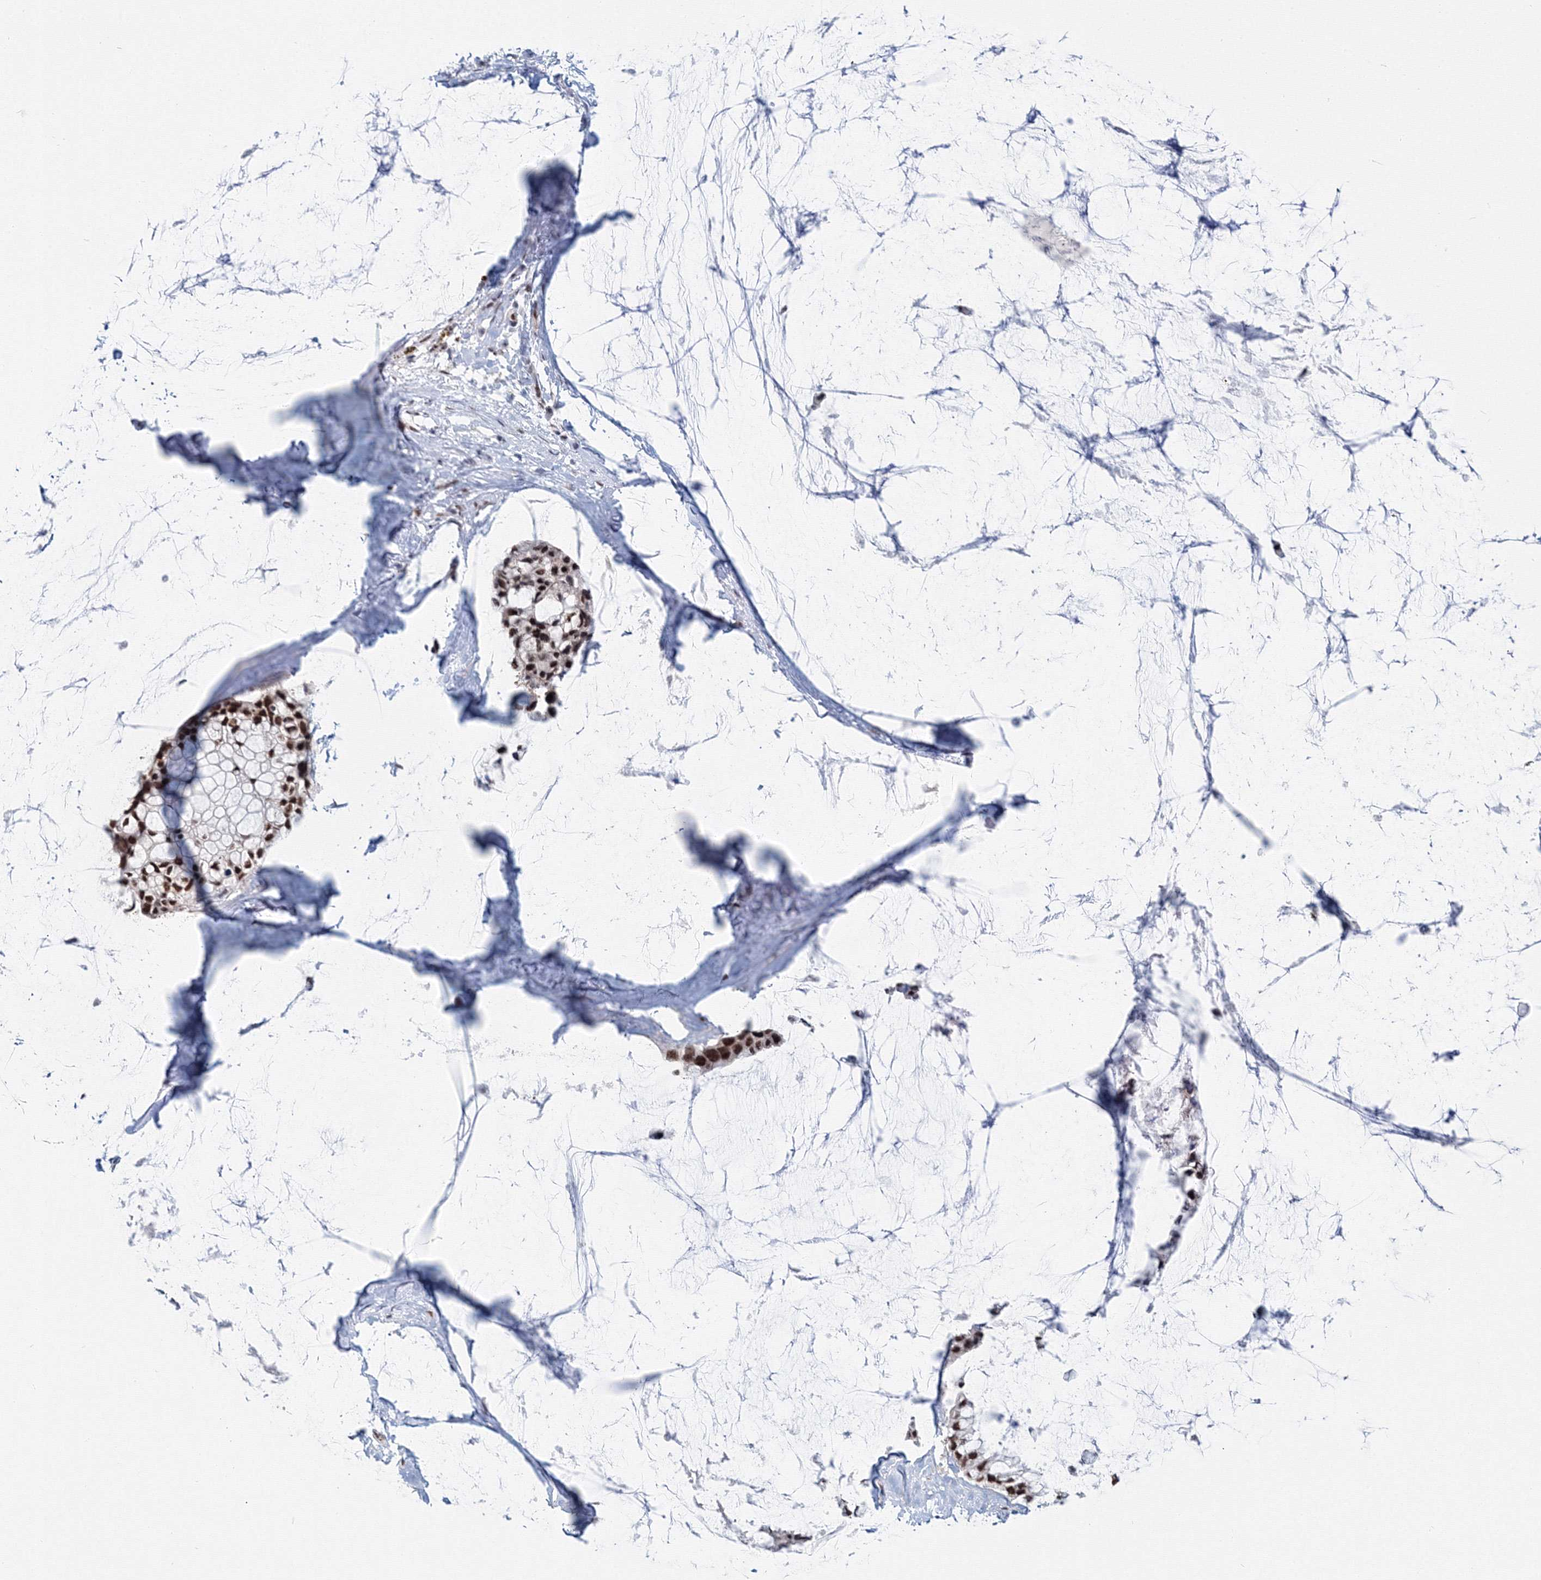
{"staining": {"intensity": "strong", "quantity": ">75%", "location": "nuclear"}, "tissue": "ovarian cancer", "cell_type": "Tumor cells", "image_type": "cancer", "snomed": [{"axis": "morphology", "description": "Cystadenocarcinoma, mucinous, NOS"}, {"axis": "topography", "description": "Ovary"}], "caption": "There is high levels of strong nuclear staining in tumor cells of ovarian cancer (mucinous cystadenocarcinoma), as demonstrated by immunohistochemical staining (brown color).", "gene": "SF3B6", "patient": {"sex": "female", "age": 39}}